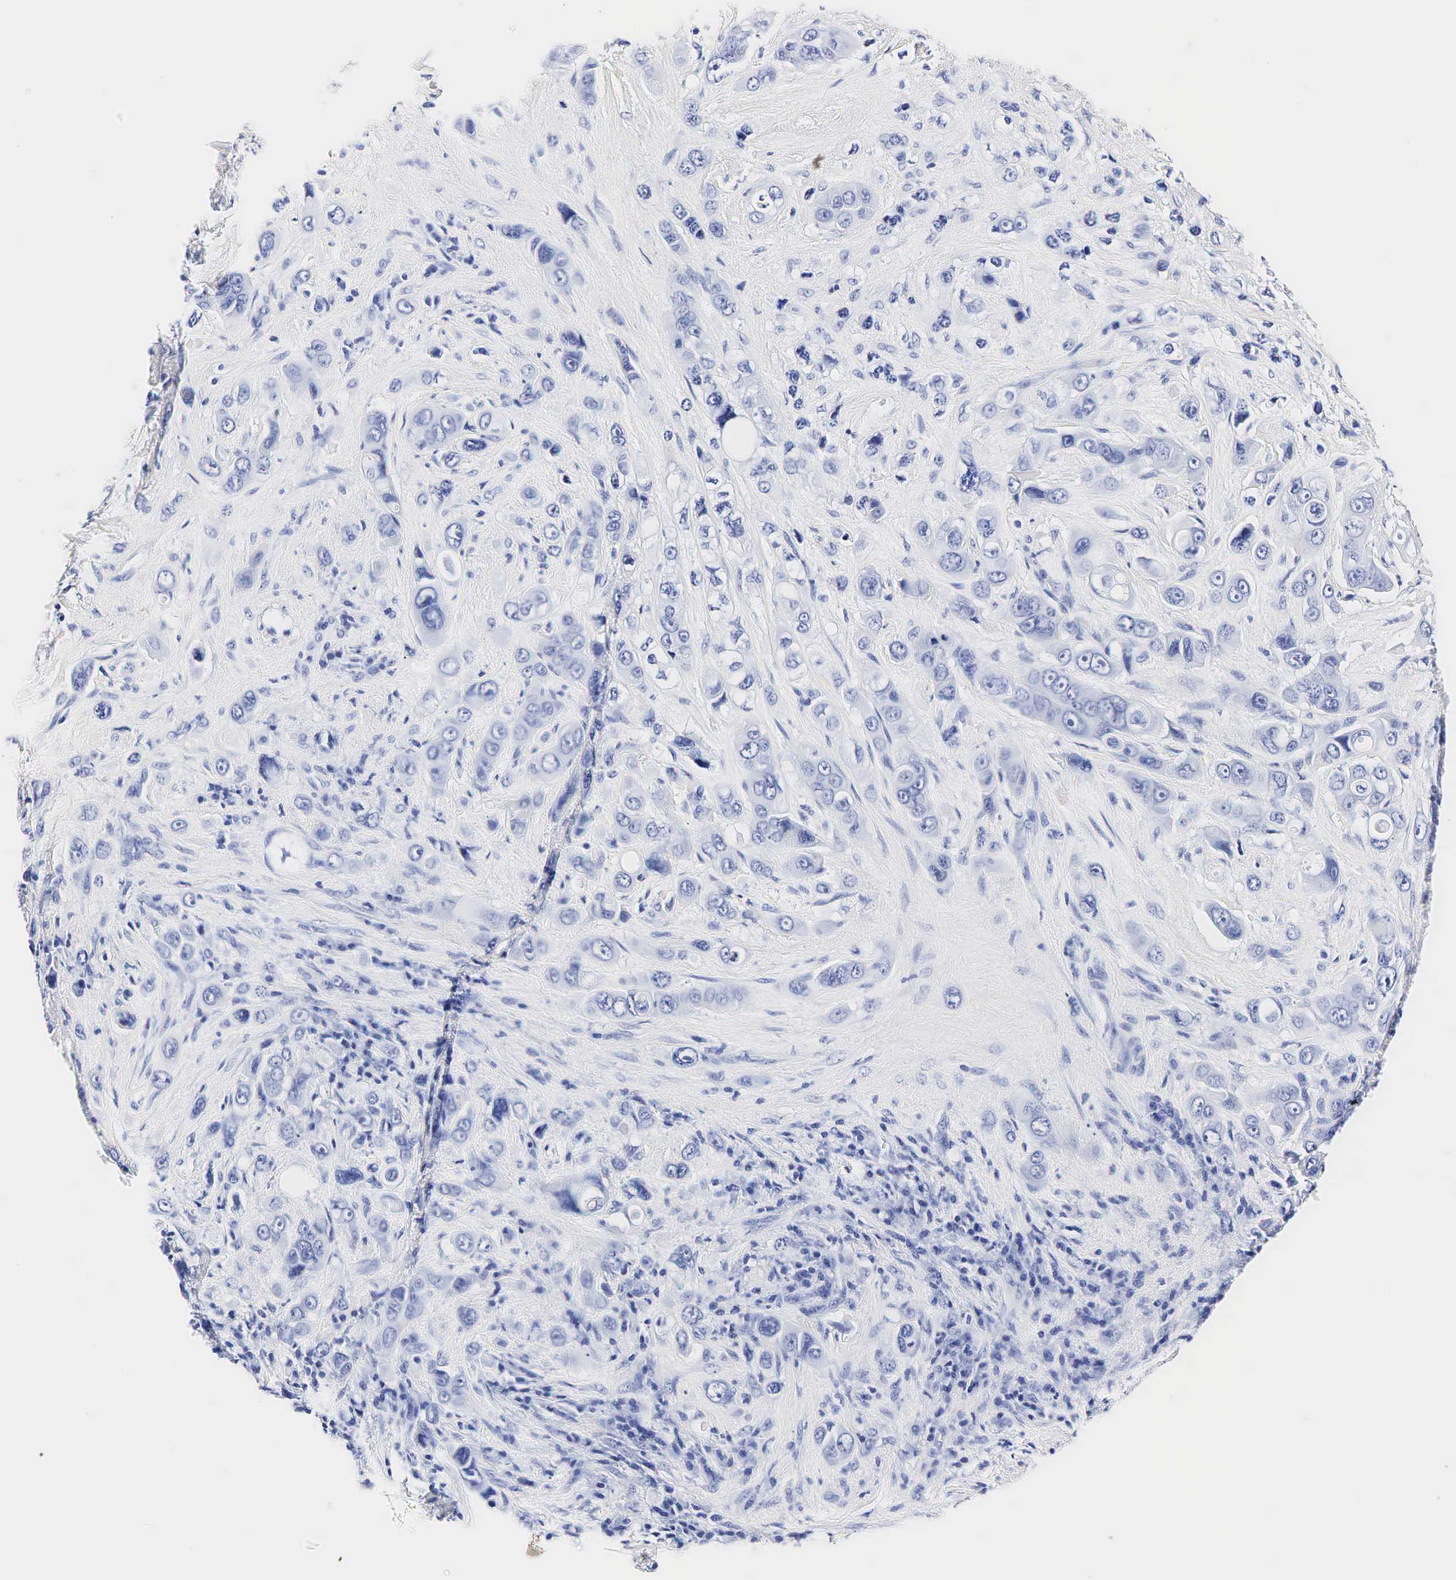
{"staining": {"intensity": "negative", "quantity": "none", "location": "none"}, "tissue": "liver cancer", "cell_type": "Tumor cells", "image_type": "cancer", "snomed": [{"axis": "morphology", "description": "Cholangiocarcinoma"}, {"axis": "topography", "description": "Liver"}], "caption": "Protein analysis of cholangiocarcinoma (liver) reveals no significant positivity in tumor cells.", "gene": "TG", "patient": {"sex": "female", "age": 79}}